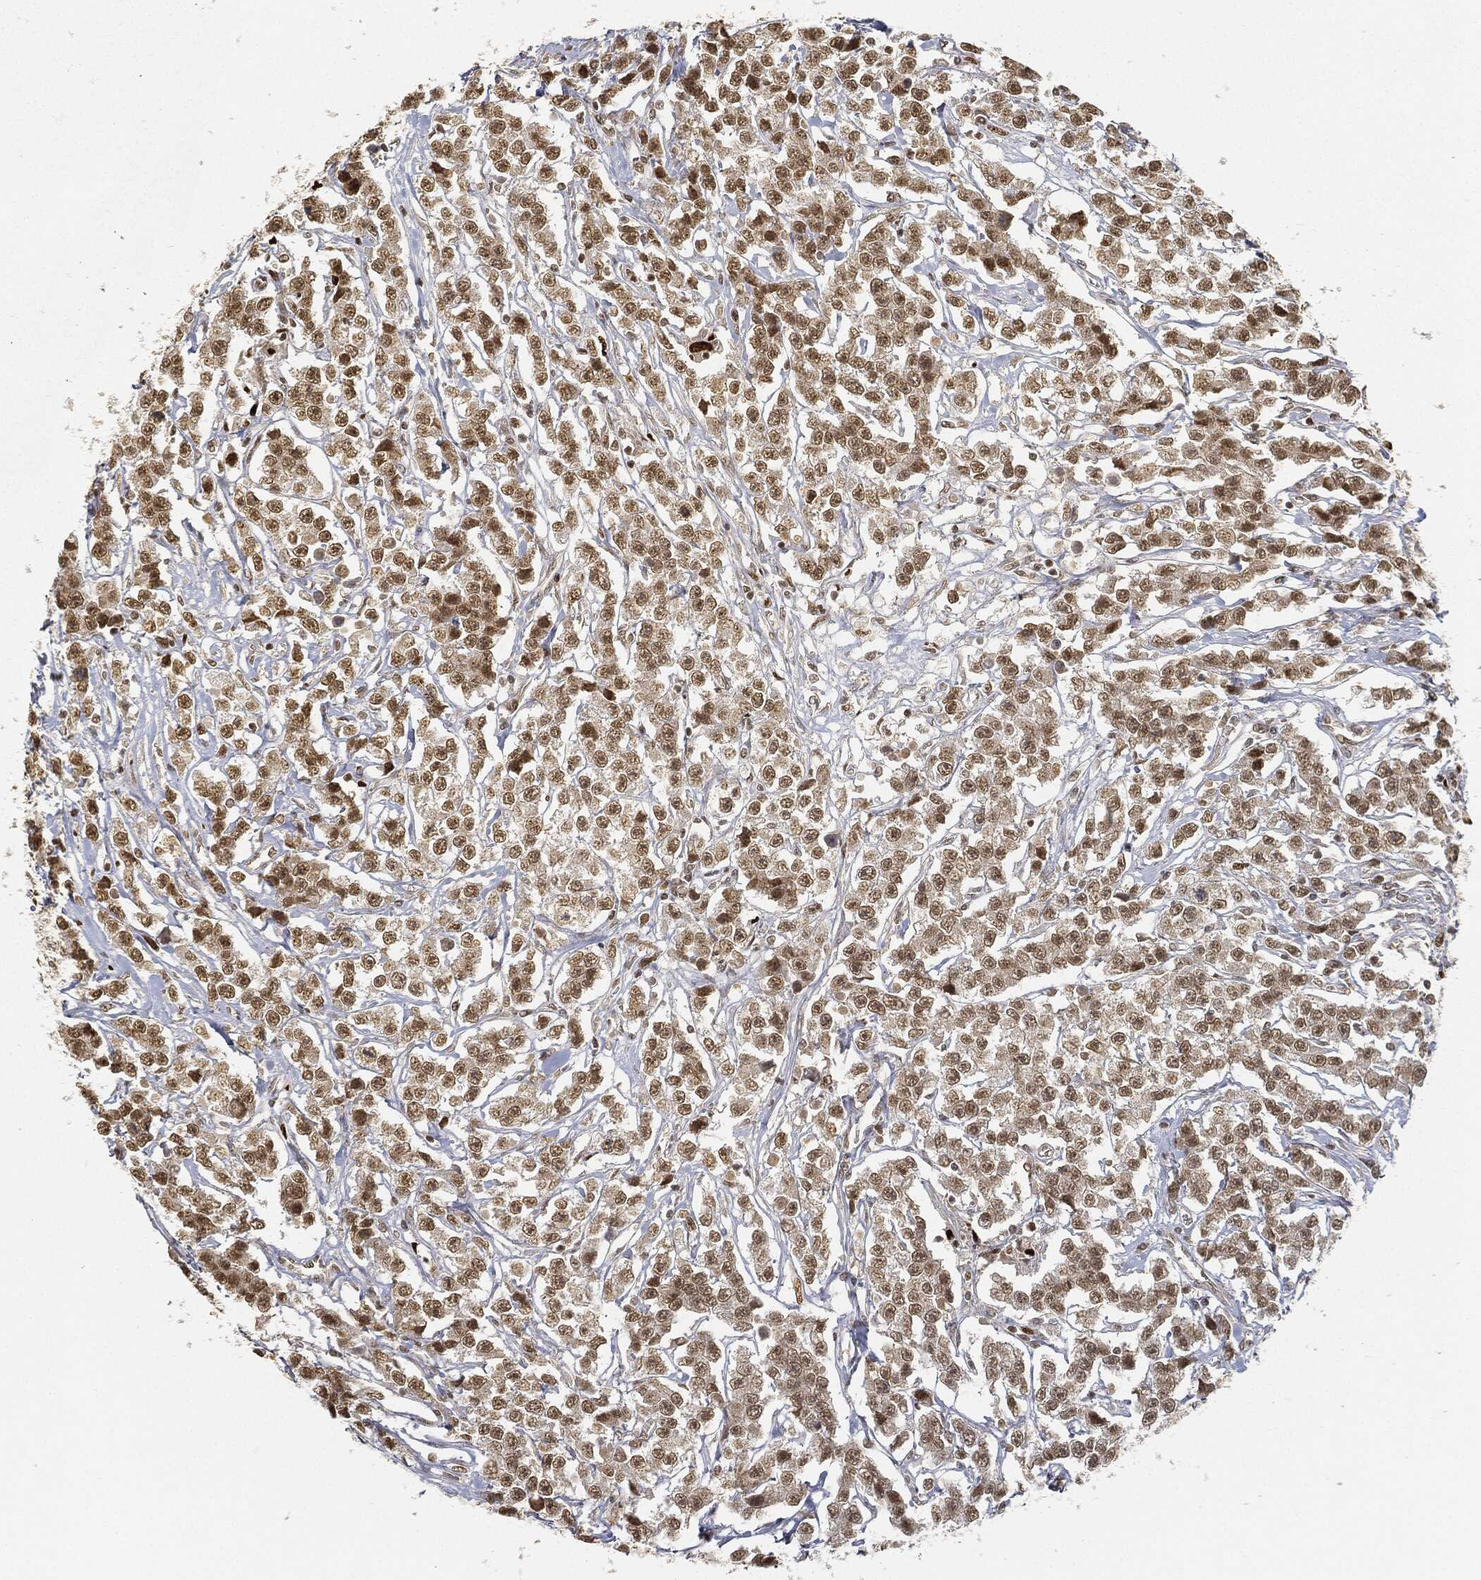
{"staining": {"intensity": "moderate", "quantity": "25%-75%", "location": "nuclear"}, "tissue": "testis cancer", "cell_type": "Tumor cells", "image_type": "cancer", "snomed": [{"axis": "morphology", "description": "Seminoma, NOS"}, {"axis": "topography", "description": "Testis"}], "caption": "Immunohistochemistry (IHC) micrograph of human testis cancer stained for a protein (brown), which reveals medium levels of moderate nuclear staining in approximately 25%-75% of tumor cells.", "gene": "CIB1", "patient": {"sex": "male", "age": 59}}